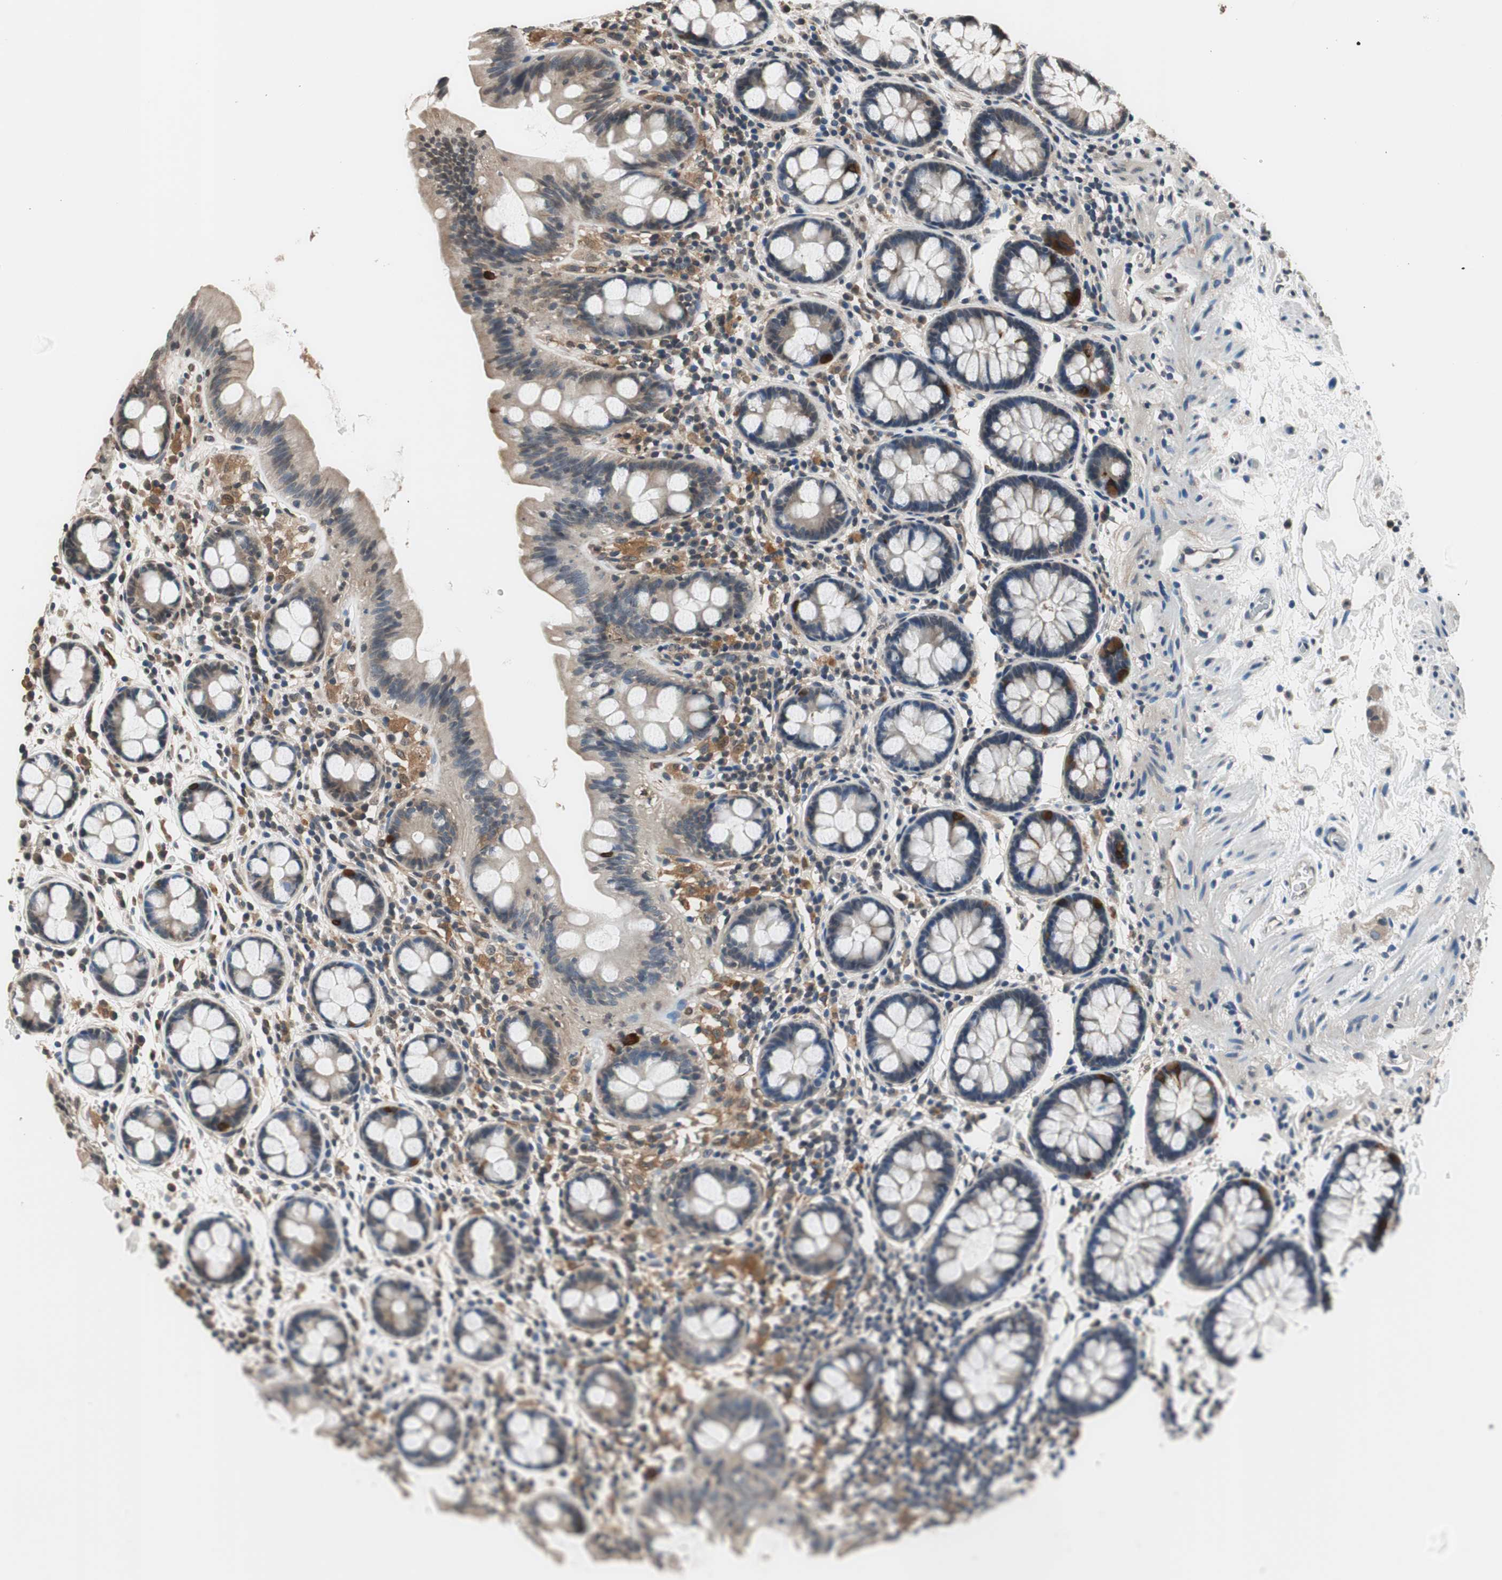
{"staining": {"intensity": "weak", "quantity": "25%-75%", "location": "cytoplasmic/membranous"}, "tissue": "colon", "cell_type": "Endothelial cells", "image_type": "normal", "snomed": [{"axis": "morphology", "description": "Normal tissue, NOS"}, {"axis": "topography", "description": "Colon"}], "caption": "IHC micrograph of benign colon stained for a protein (brown), which displays low levels of weak cytoplasmic/membranous expression in about 25%-75% of endothelial cells.", "gene": "GCLC", "patient": {"sex": "female", "age": 80}}